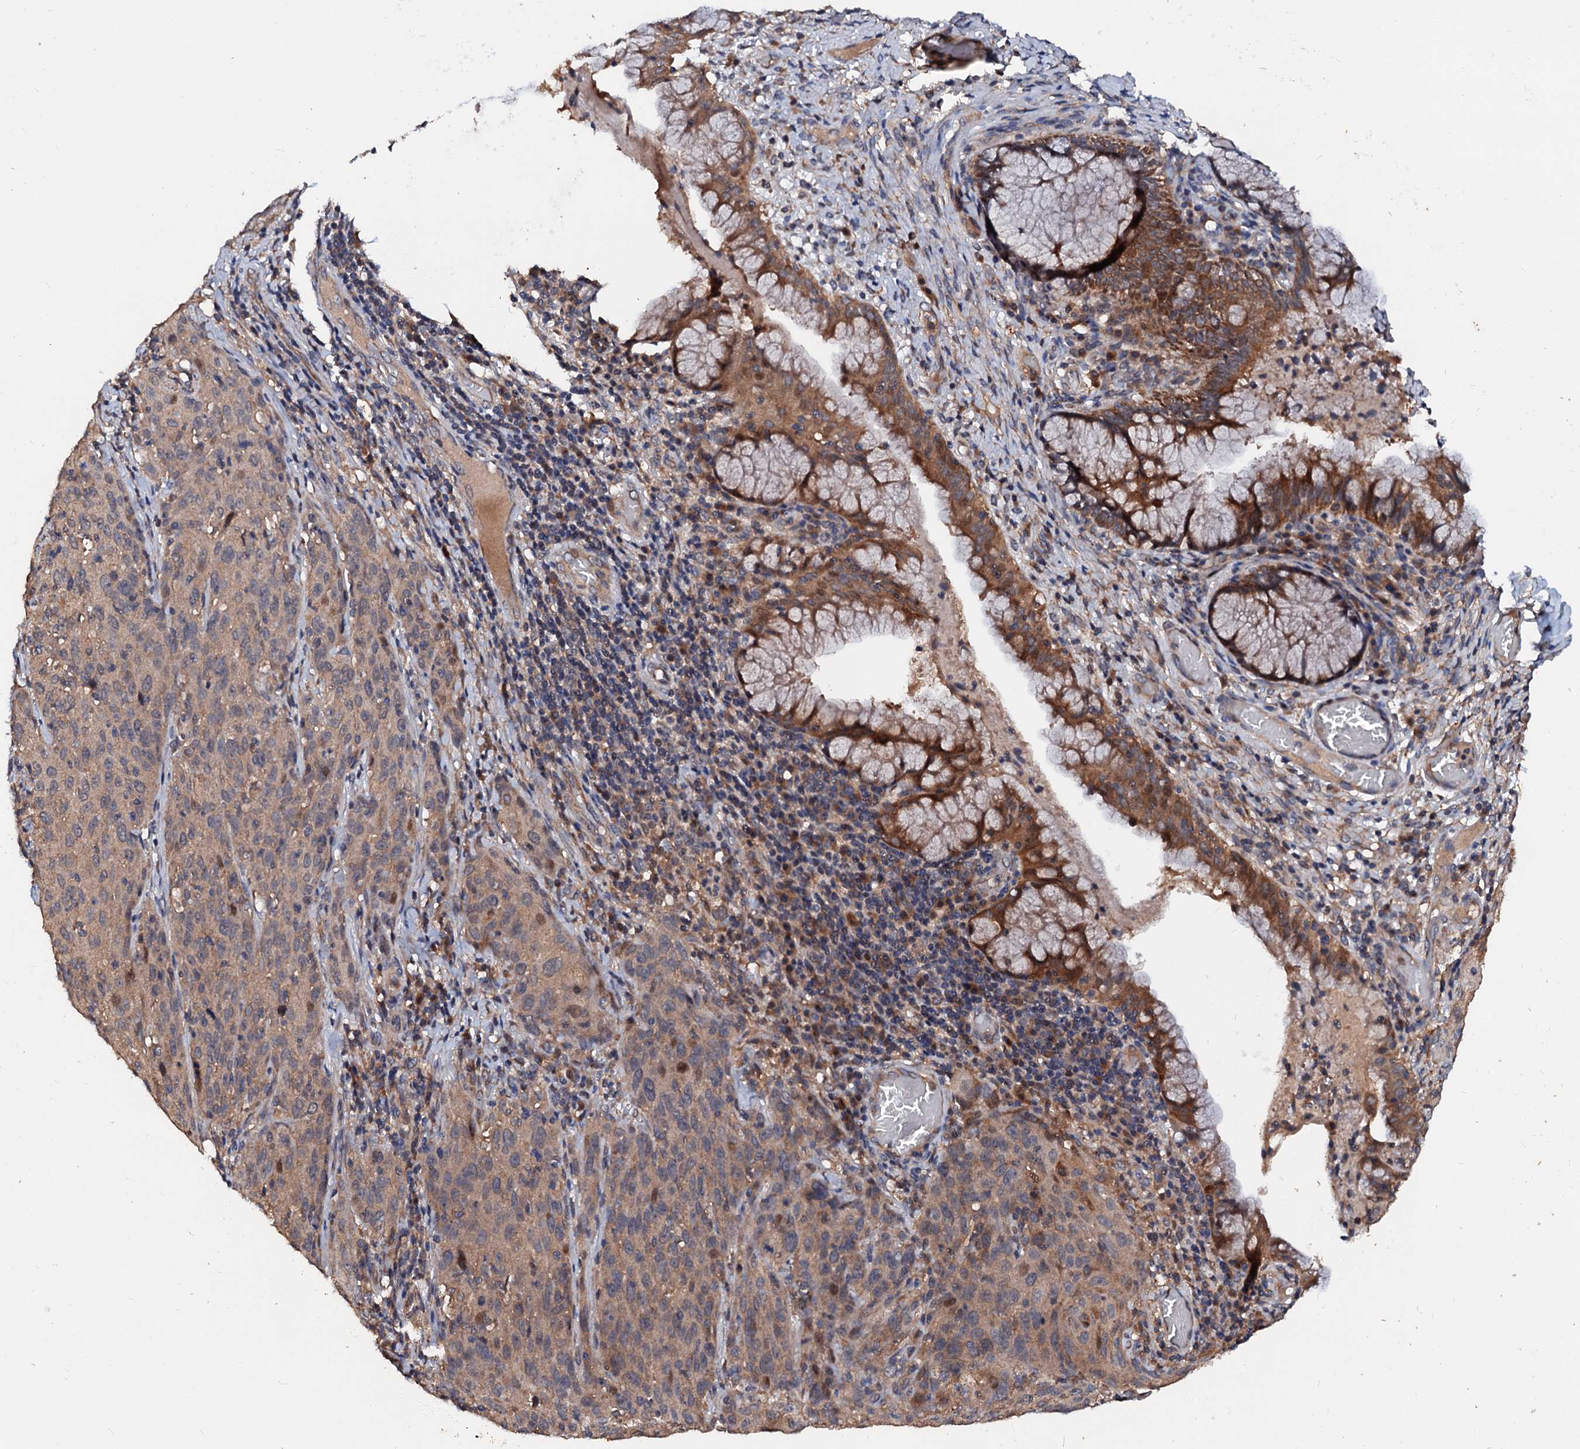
{"staining": {"intensity": "moderate", "quantity": ">75%", "location": "cytoplasmic/membranous"}, "tissue": "cervical cancer", "cell_type": "Tumor cells", "image_type": "cancer", "snomed": [{"axis": "morphology", "description": "Squamous cell carcinoma, NOS"}, {"axis": "topography", "description": "Cervix"}], "caption": "Tumor cells display medium levels of moderate cytoplasmic/membranous positivity in approximately >75% of cells in human squamous cell carcinoma (cervical).", "gene": "EXTL1", "patient": {"sex": "female", "age": 50}}